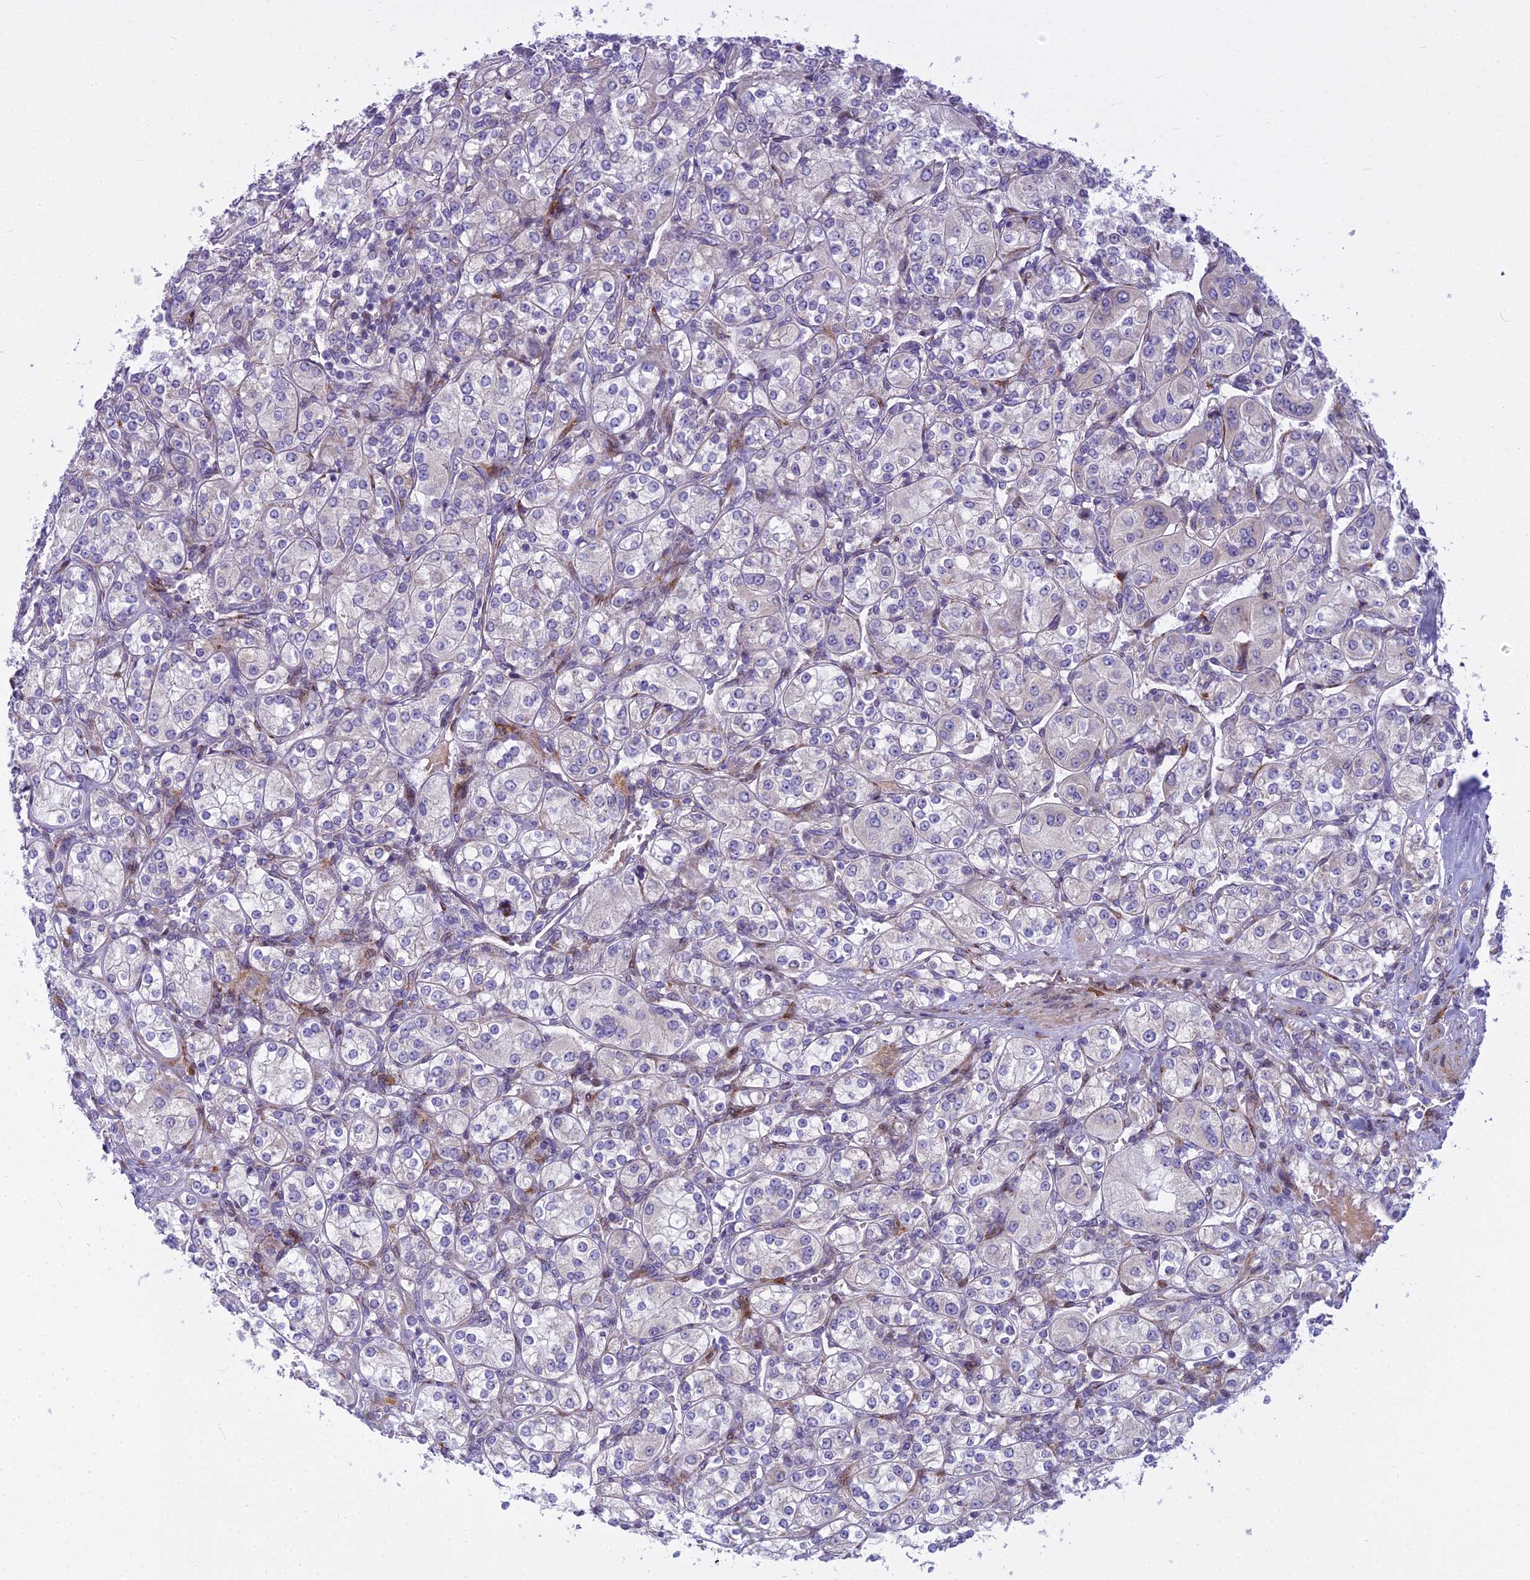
{"staining": {"intensity": "negative", "quantity": "none", "location": "none"}, "tissue": "renal cancer", "cell_type": "Tumor cells", "image_type": "cancer", "snomed": [{"axis": "morphology", "description": "Adenocarcinoma, NOS"}, {"axis": "topography", "description": "Kidney"}], "caption": "Tumor cells show no significant positivity in renal adenocarcinoma.", "gene": "PCDHB14", "patient": {"sex": "male", "age": 77}}